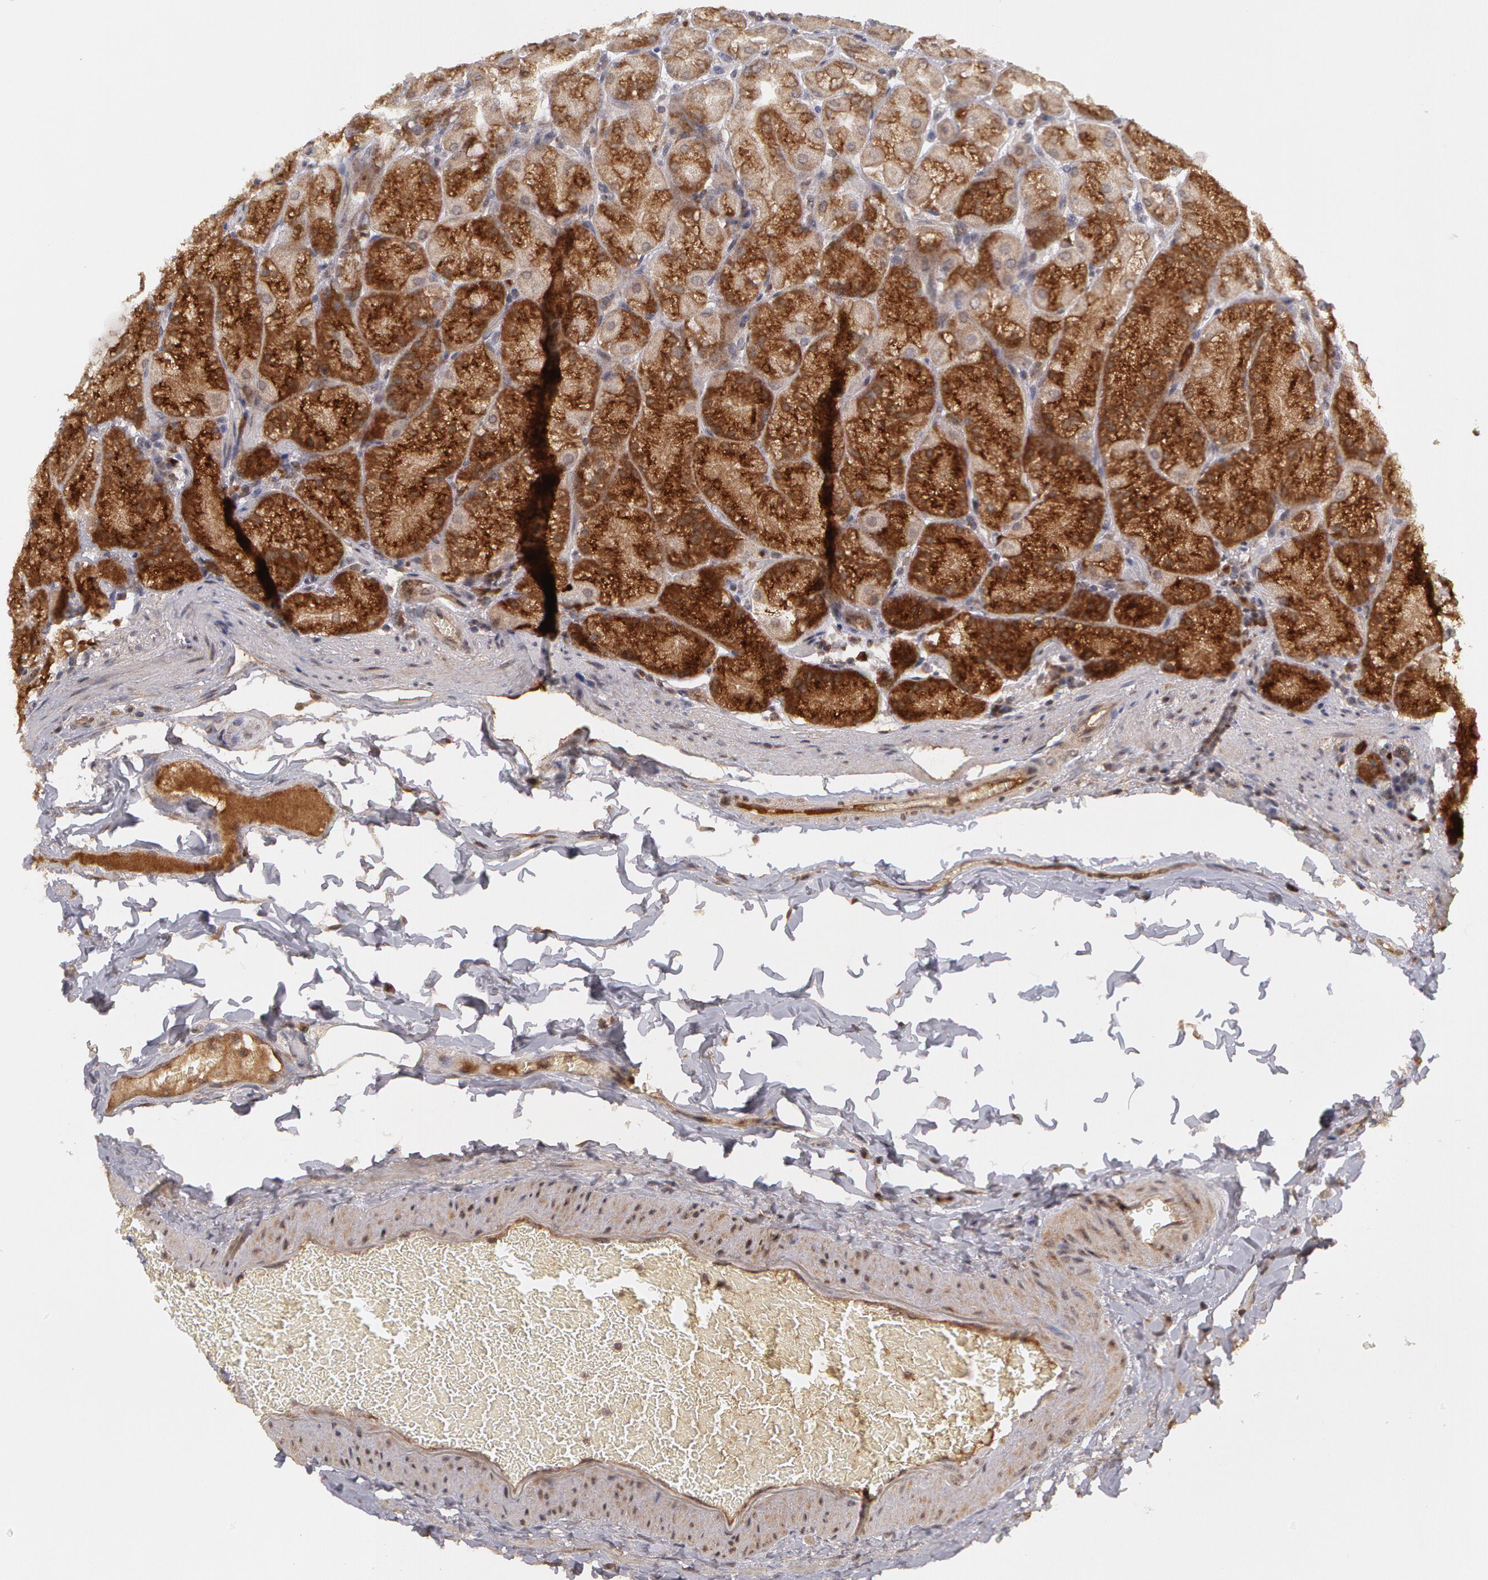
{"staining": {"intensity": "moderate", "quantity": "25%-75%", "location": "cytoplasmic/membranous"}, "tissue": "stomach", "cell_type": "Glandular cells", "image_type": "normal", "snomed": [{"axis": "morphology", "description": "Normal tissue, NOS"}, {"axis": "topography", "description": "Stomach, upper"}], "caption": "Immunohistochemical staining of unremarkable stomach shows moderate cytoplasmic/membranous protein positivity in approximately 25%-75% of glandular cells.", "gene": "STX5", "patient": {"sex": "female", "age": 56}}